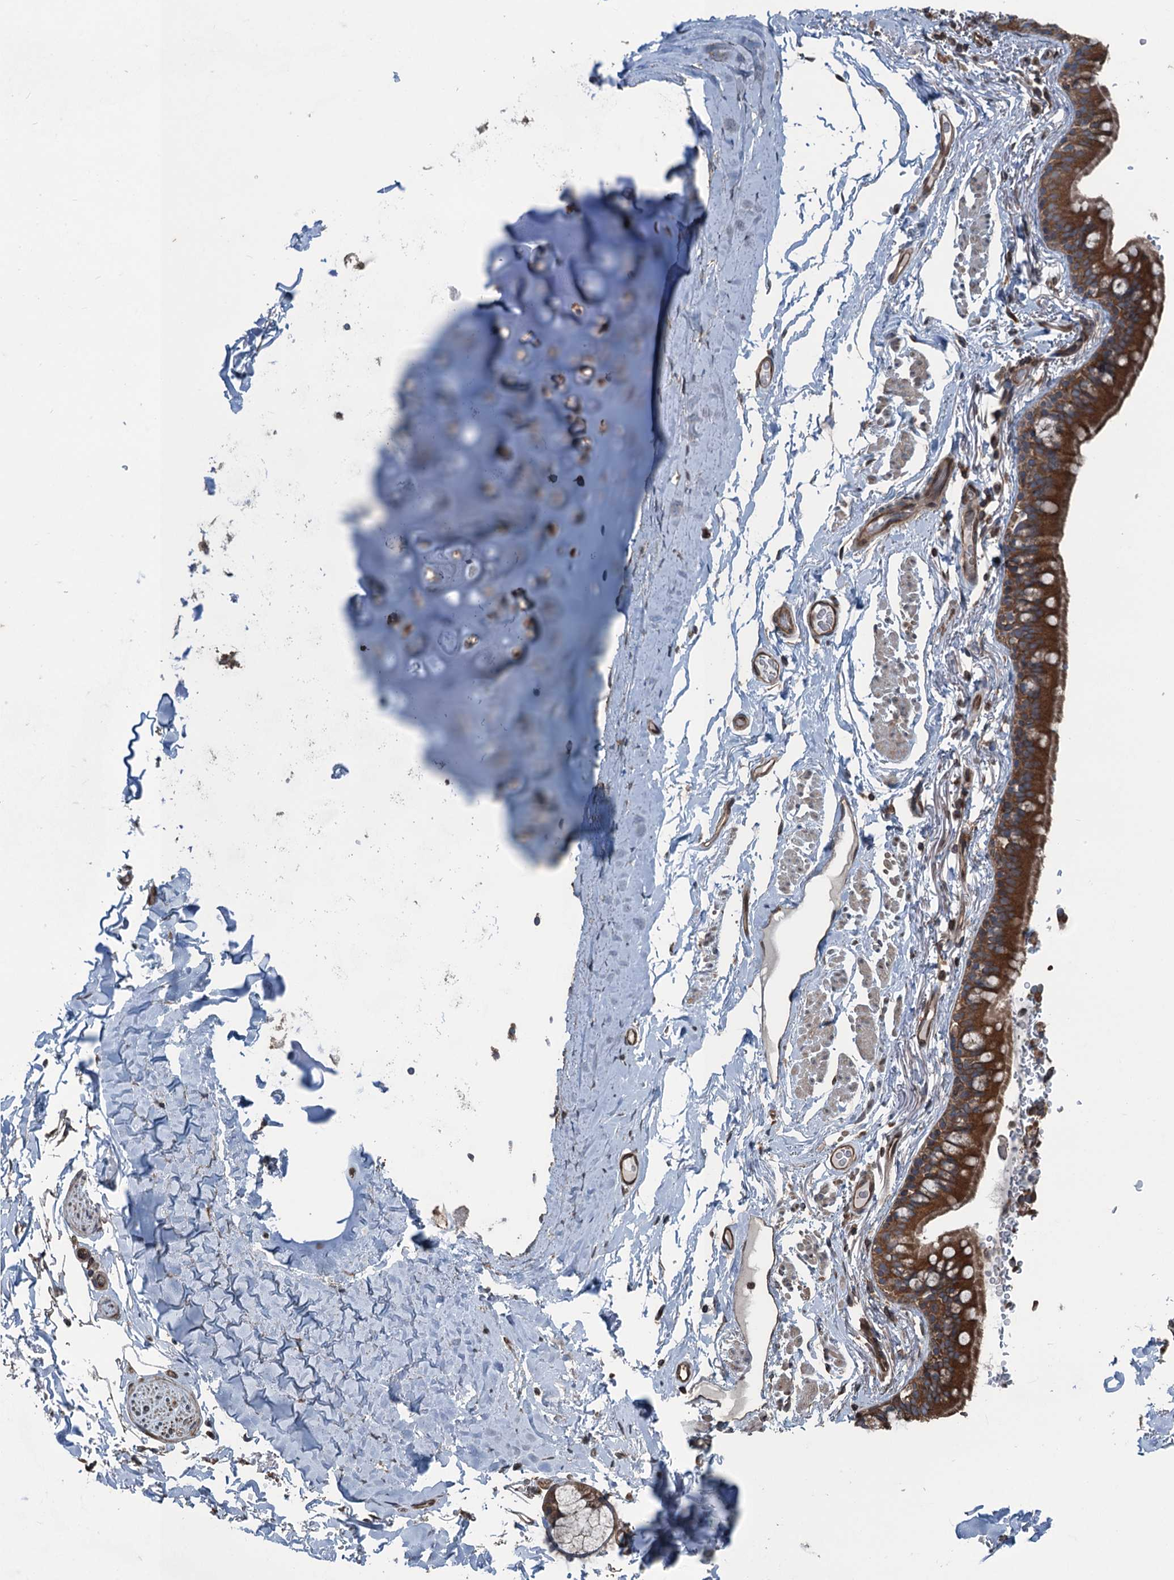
{"staining": {"intensity": "moderate", "quantity": "<25%", "location": "cytoplasmic/membranous"}, "tissue": "adipose tissue", "cell_type": "Adipocytes", "image_type": "normal", "snomed": [{"axis": "morphology", "description": "Normal tissue, NOS"}, {"axis": "topography", "description": "Lymph node"}, {"axis": "topography", "description": "Bronchus"}], "caption": "Protein staining exhibits moderate cytoplasmic/membranous positivity in about <25% of adipocytes in unremarkable adipose tissue. (Brightfield microscopy of DAB IHC at high magnification).", "gene": "TRAPPC8", "patient": {"sex": "male", "age": 63}}